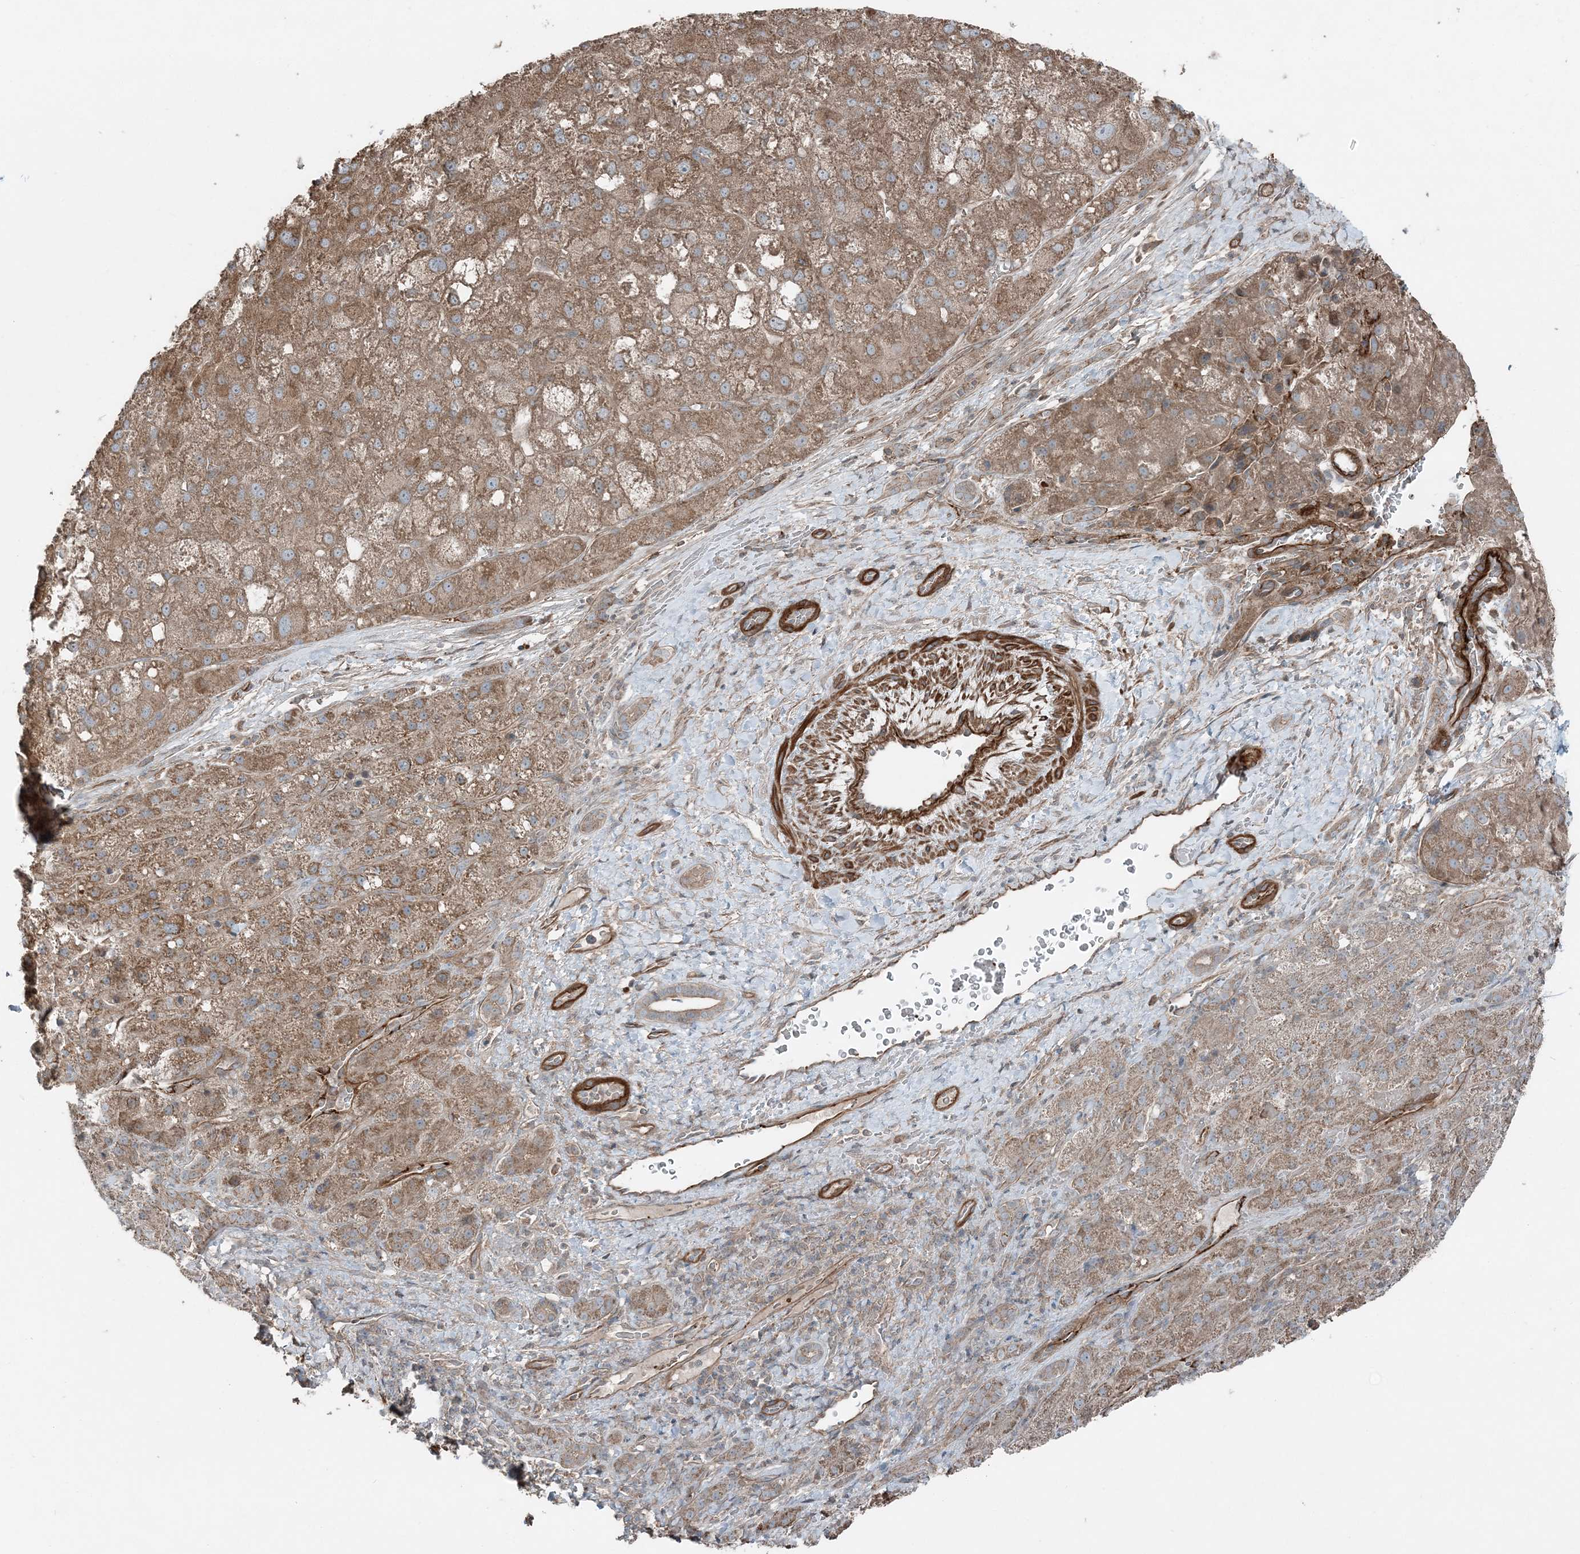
{"staining": {"intensity": "moderate", "quantity": ">75%", "location": "cytoplasmic/membranous"}, "tissue": "liver cancer", "cell_type": "Tumor cells", "image_type": "cancer", "snomed": [{"axis": "morphology", "description": "Carcinoma, Hepatocellular, NOS"}, {"axis": "topography", "description": "Liver"}], "caption": "Immunohistochemical staining of liver cancer (hepatocellular carcinoma) displays moderate cytoplasmic/membranous protein staining in about >75% of tumor cells.", "gene": "KY", "patient": {"sex": "male", "age": 57}}